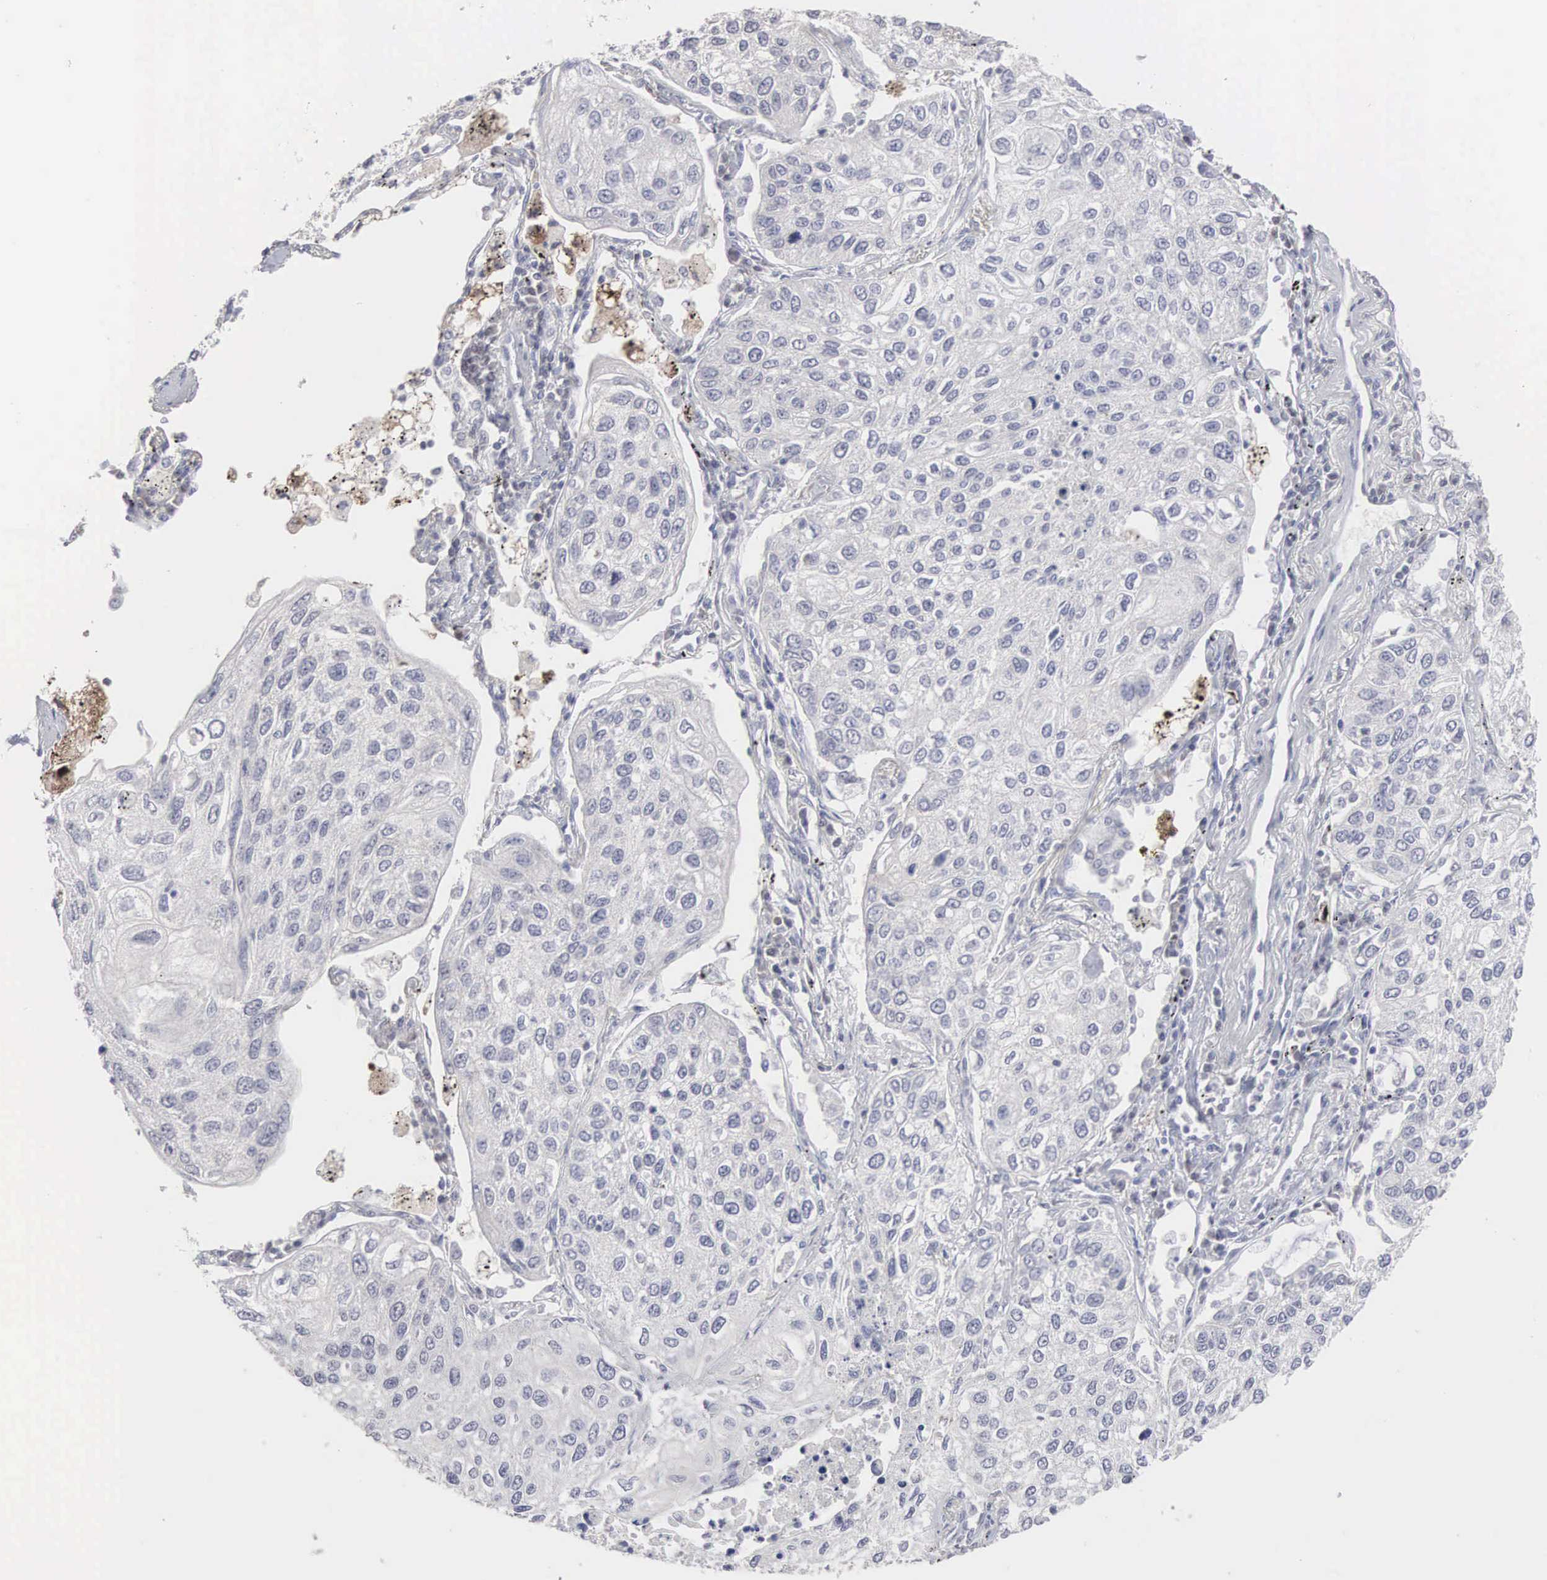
{"staining": {"intensity": "negative", "quantity": "none", "location": "none"}, "tissue": "lung cancer", "cell_type": "Tumor cells", "image_type": "cancer", "snomed": [{"axis": "morphology", "description": "Squamous cell carcinoma, NOS"}, {"axis": "topography", "description": "Lung"}], "caption": "This image is of lung cancer stained with immunohistochemistry to label a protein in brown with the nuclei are counter-stained blue. There is no positivity in tumor cells.", "gene": "ACOT4", "patient": {"sex": "male", "age": 75}}